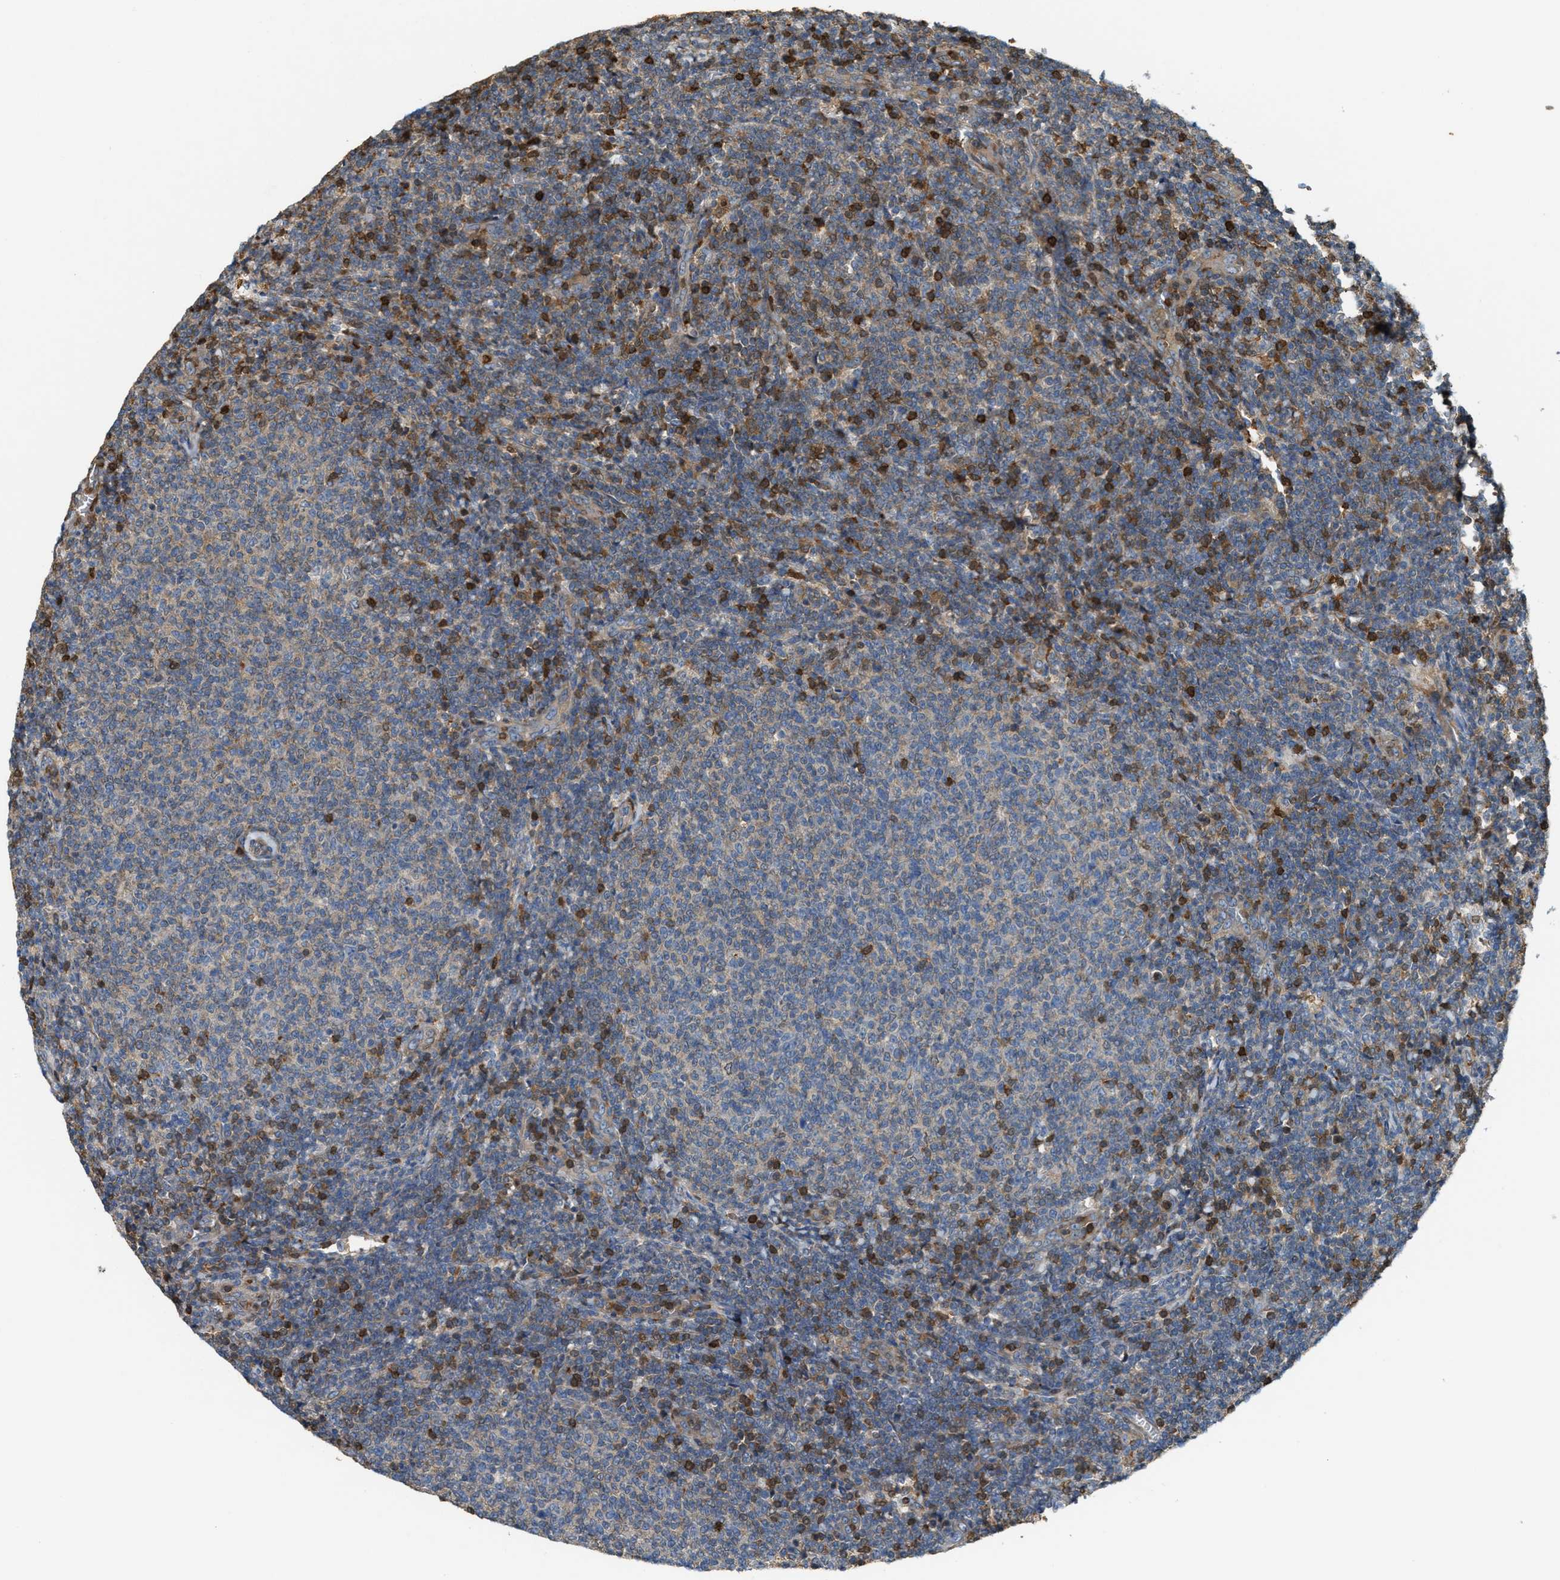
{"staining": {"intensity": "weak", "quantity": "<25%", "location": "cytoplasmic/membranous"}, "tissue": "lymphoma", "cell_type": "Tumor cells", "image_type": "cancer", "snomed": [{"axis": "morphology", "description": "Malignant lymphoma, non-Hodgkin's type, Low grade"}, {"axis": "topography", "description": "Lymph node"}], "caption": "The image exhibits no significant positivity in tumor cells of lymphoma. Nuclei are stained in blue.", "gene": "SERPINB5", "patient": {"sex": "male", "age": 66}}